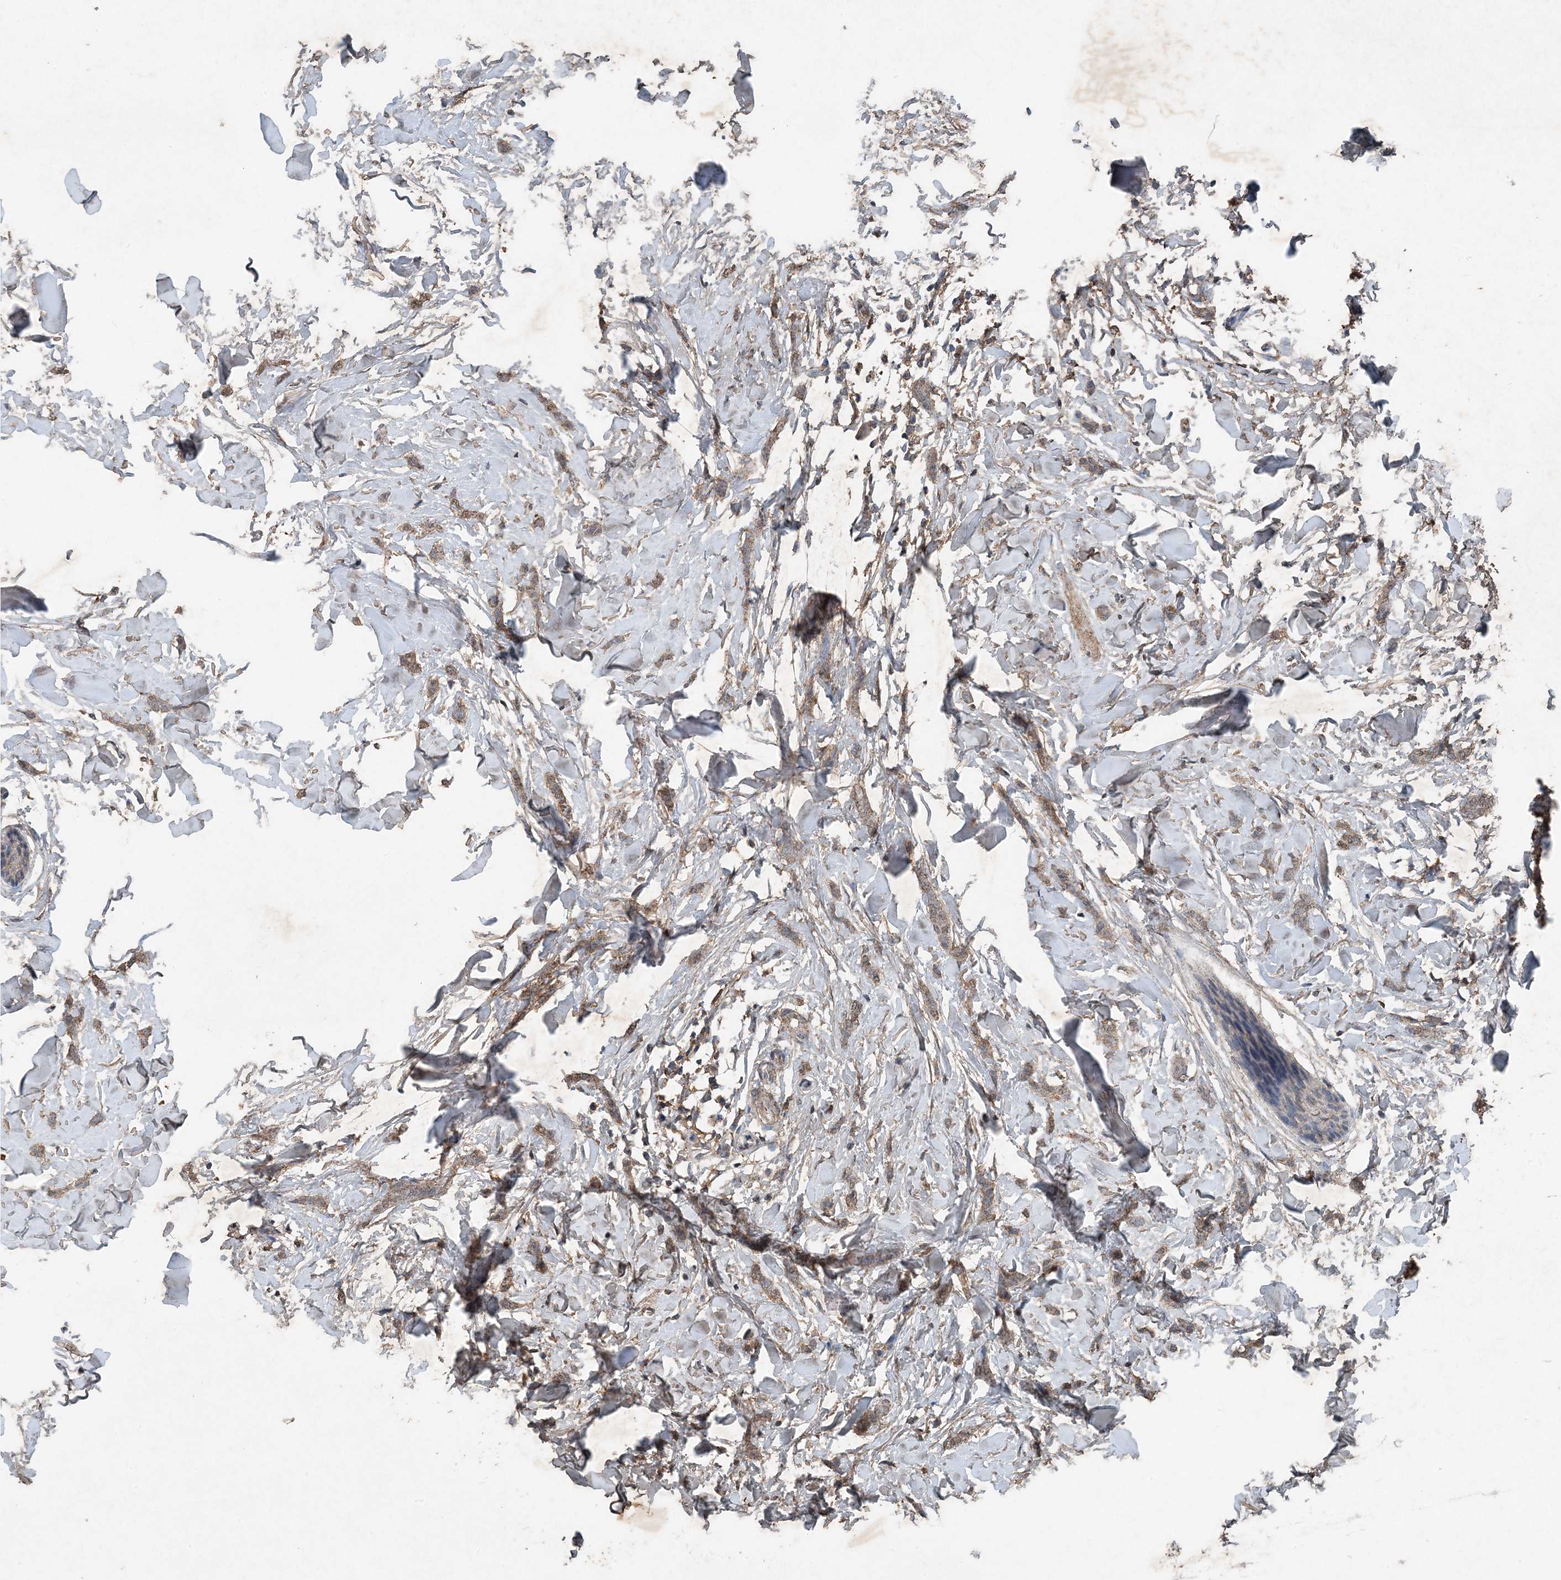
{"staining": {"intensity": "moderate", "quantity": ">75%", "location": "cytoplasmic/membranous"}, "tissue": "breast cancer", "cell_type": "Tumor cells", "image_type": "cancer", "snomed": [{"axis": "morphology", "description": "Lobular carcinoma"}, {"axis": "topography", "description": "Skin"}, {"axis": "topography", "description": "Breast"}], "caption": "Immunohistochemistry (IHC) photomicrograph of neoplastic tissue: breast cancer stained using immunohistochemistry shows medium levels of moderate protein expression localized specifically in the cytoplasmic/membranous of tumor cells, appearing as a cytoplasmic/membranous brown color.", "gene": "FCN3", "patient": {"sex": "female", "age": 46}}